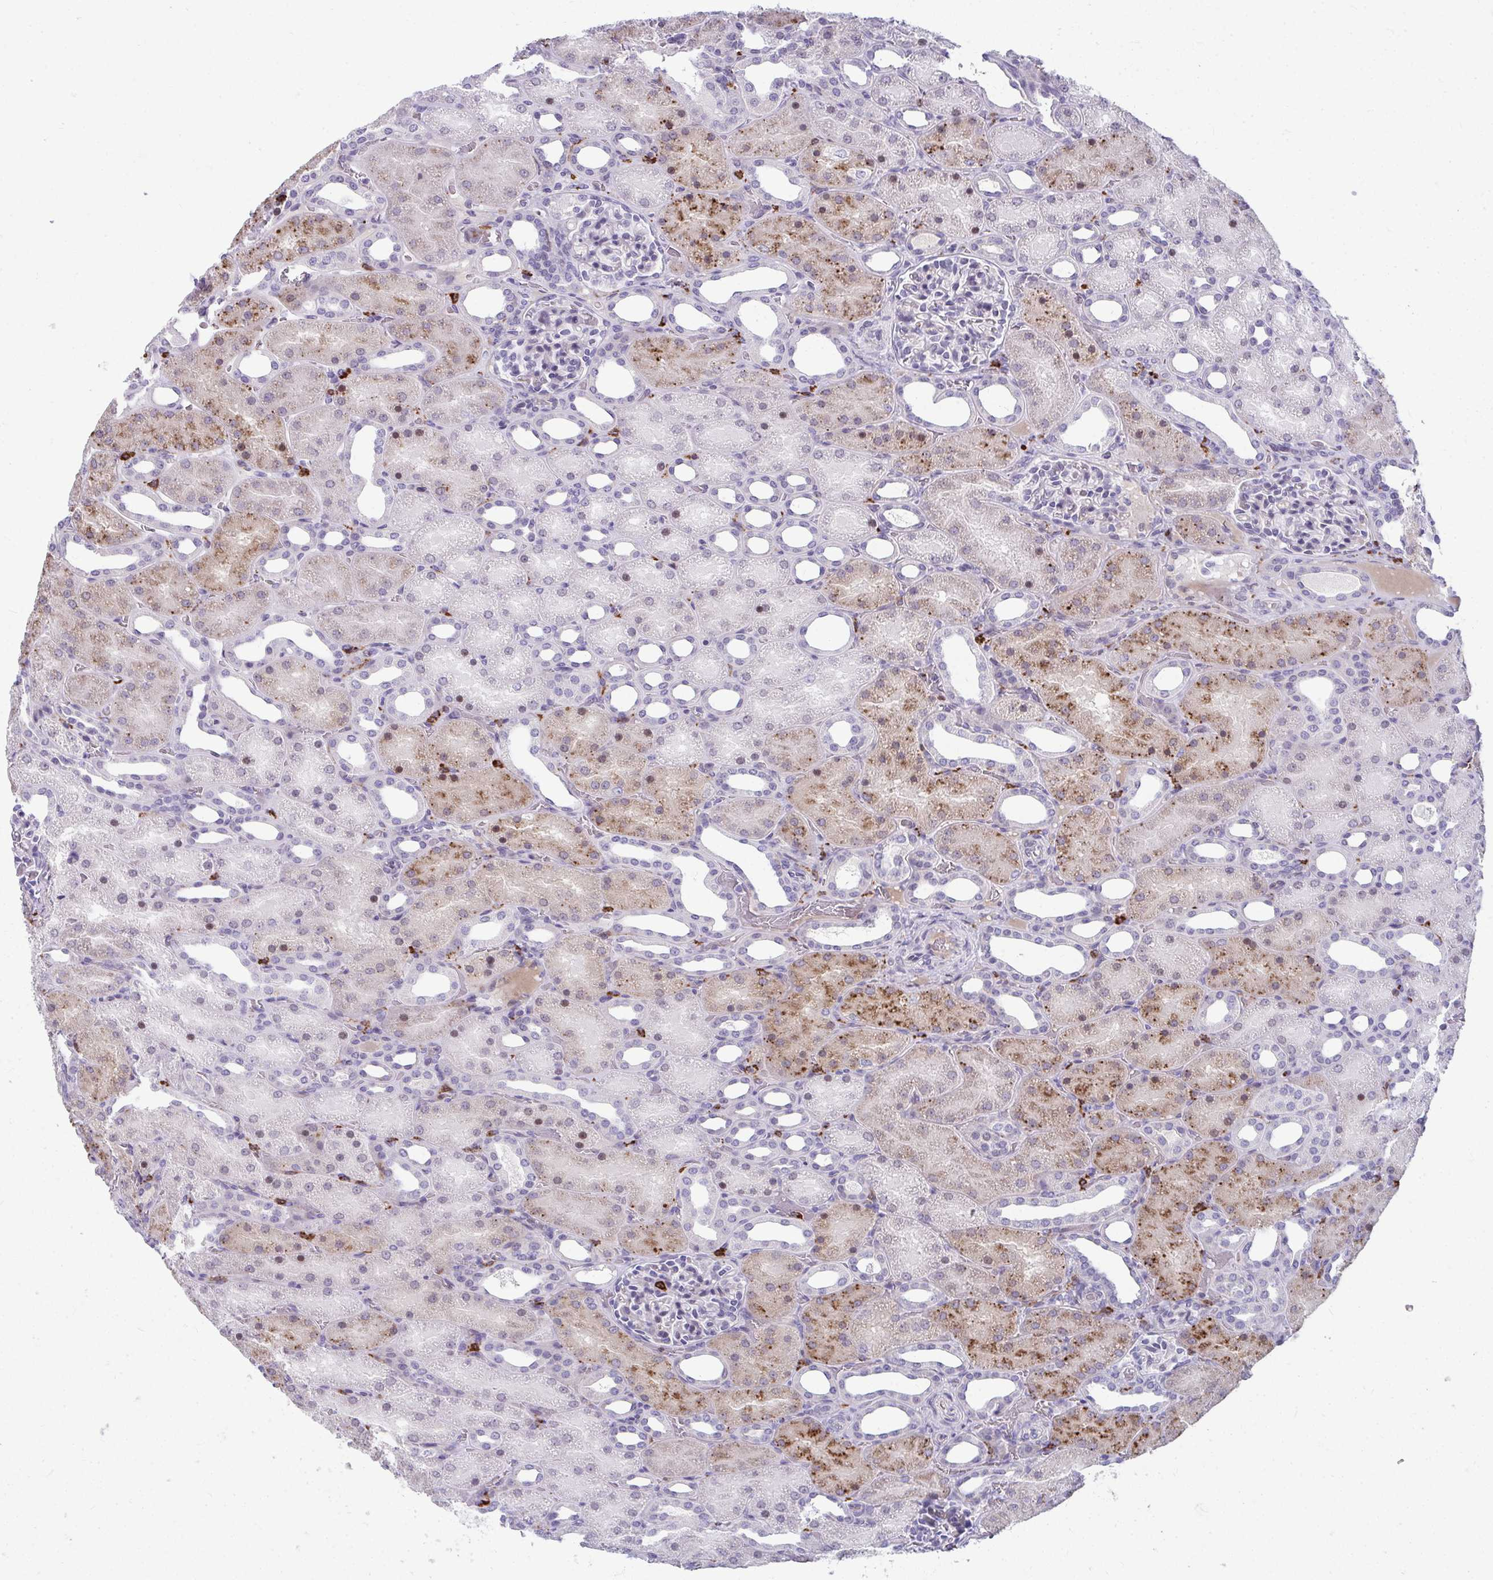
{"staining": {"intensity": "negative", "quantity": "none", "location": "none"}, "tissue": "kidney", "cell_type": "Cells in glomeruli", "image_type": "normal", "snomed": [{"axis": "morphology", "description": "Normal tissue, NOS"}, {"axis": "topography", "description": "Kidney"}], "caption": "Photomicrograph shows no significant protein staining in cells in glomeruli of unremarkable kidney. (Brightfield microscopy of DAB (3,3'-diaminobenzidine) IHC at high magnification).", "gene": "CD163", "patient": {"sex": "male", "age": 2}}